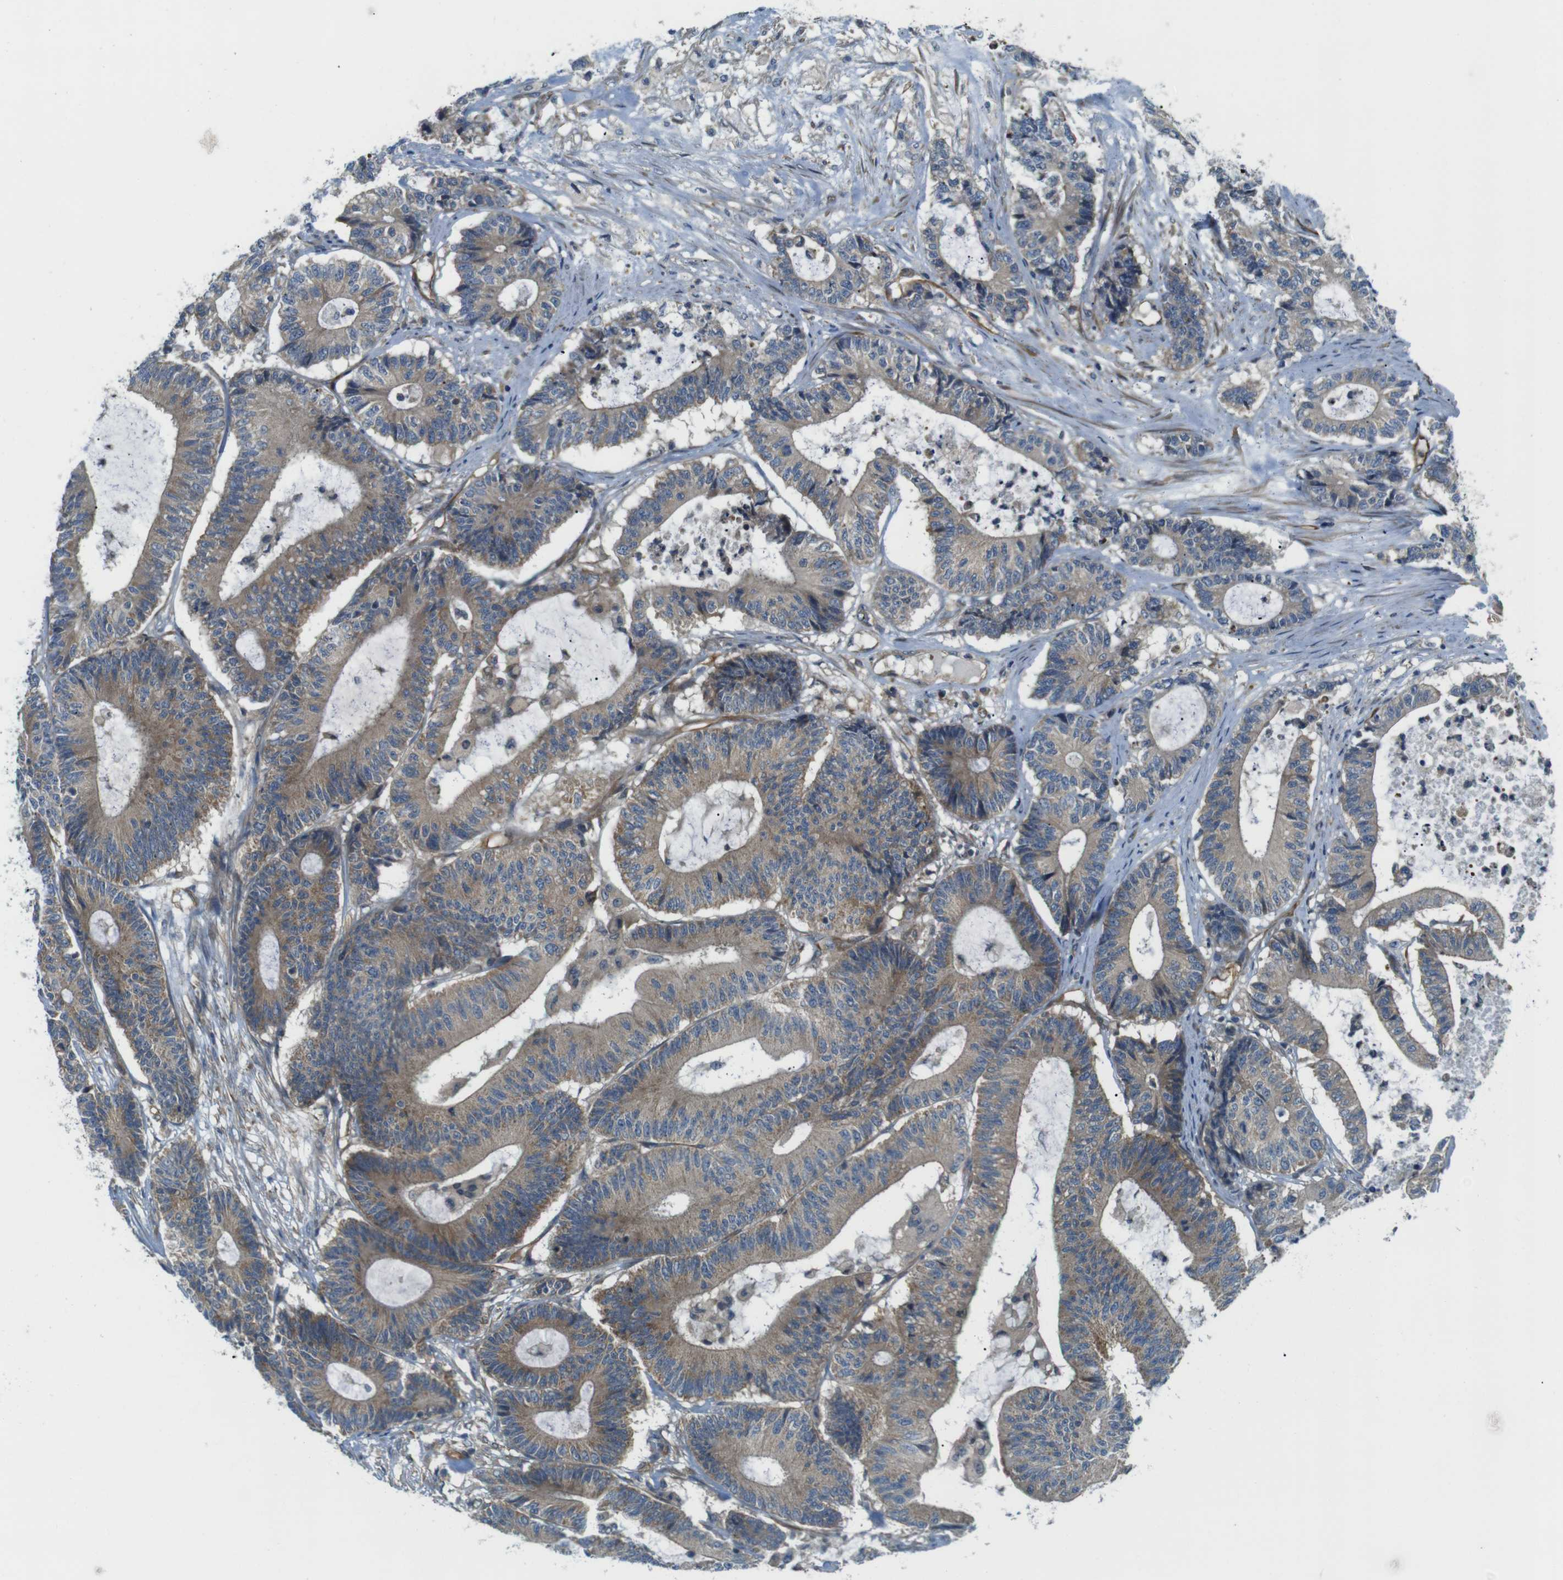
{"staining": {"intensity": "weak", "quantity": ">75%", "location": "cytoplasmic/membranous"}, "tissue": "colorectal cancer", "cell_type": "Tumor cells", "image_type": "cancer", "snomed": [{"axis": "morphology", "description": "Adenocarcinoma, NOS"}, {"axis": "topography", "description": "Colon"}], "caption": "Immunohistochemistry of human adenocarcinoma (colorectal) displays low levels of weak cytoplasmic/membranous expression in about >75% of tumor cells.", "gene": "TSC1", "patient": {"sex": "female", "age": 84}}